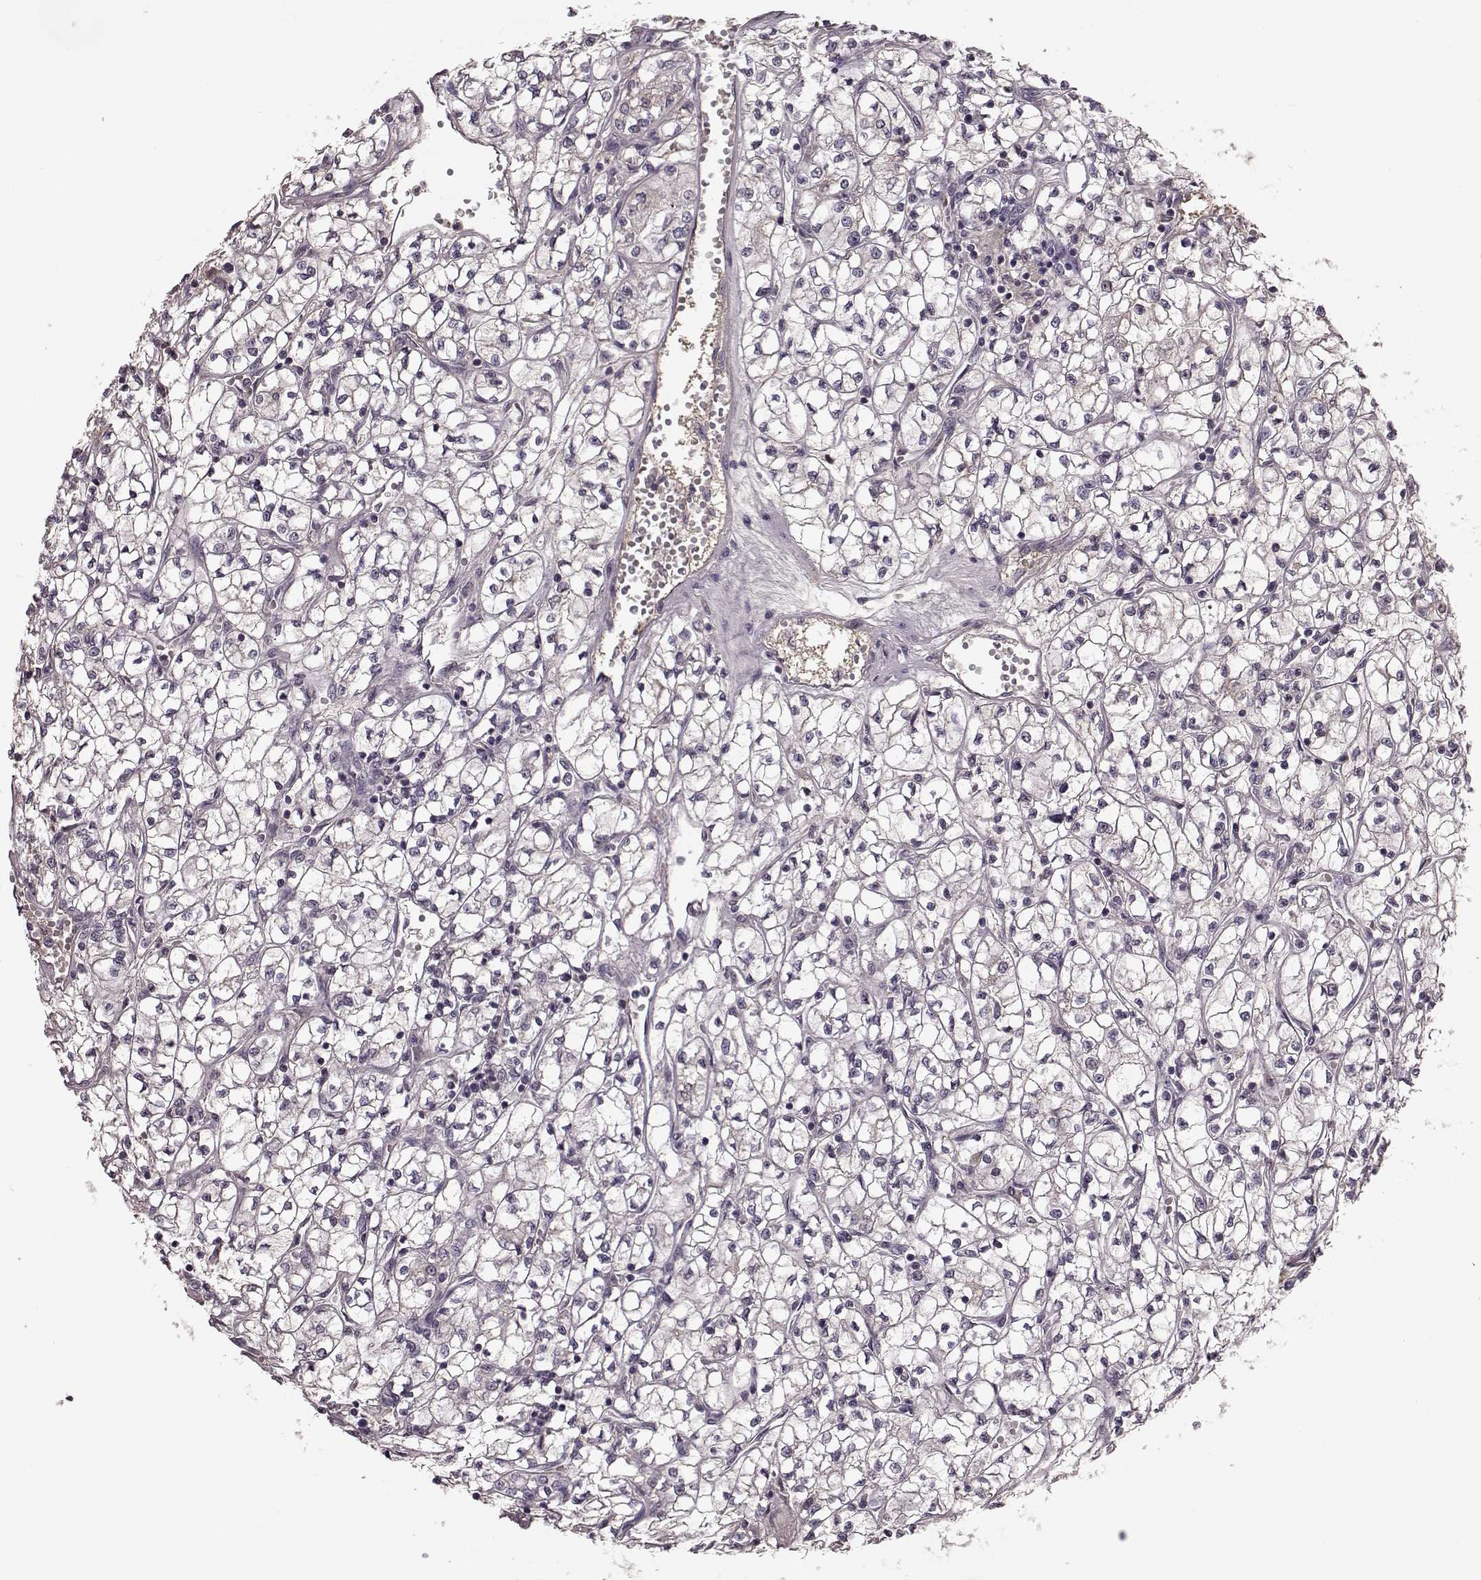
{"staining": {"intensity": "negative", "quantity": "none", "location": "none"}, "tissue": "renal cancer", "cell_type": "Tumor cells", "image_type": "cancer", "snomed": [{"axis": "morphology", "description": "Adenocarcinoma, NOS"}, {"axis": "topography", "description": "Kidney"}], "caption": "The histopathology image reveals no significant staining in tumor cells of adenocarcinoma (renal).", "gene": "NRL", "patient": {"sex": "female", "age": 64}}